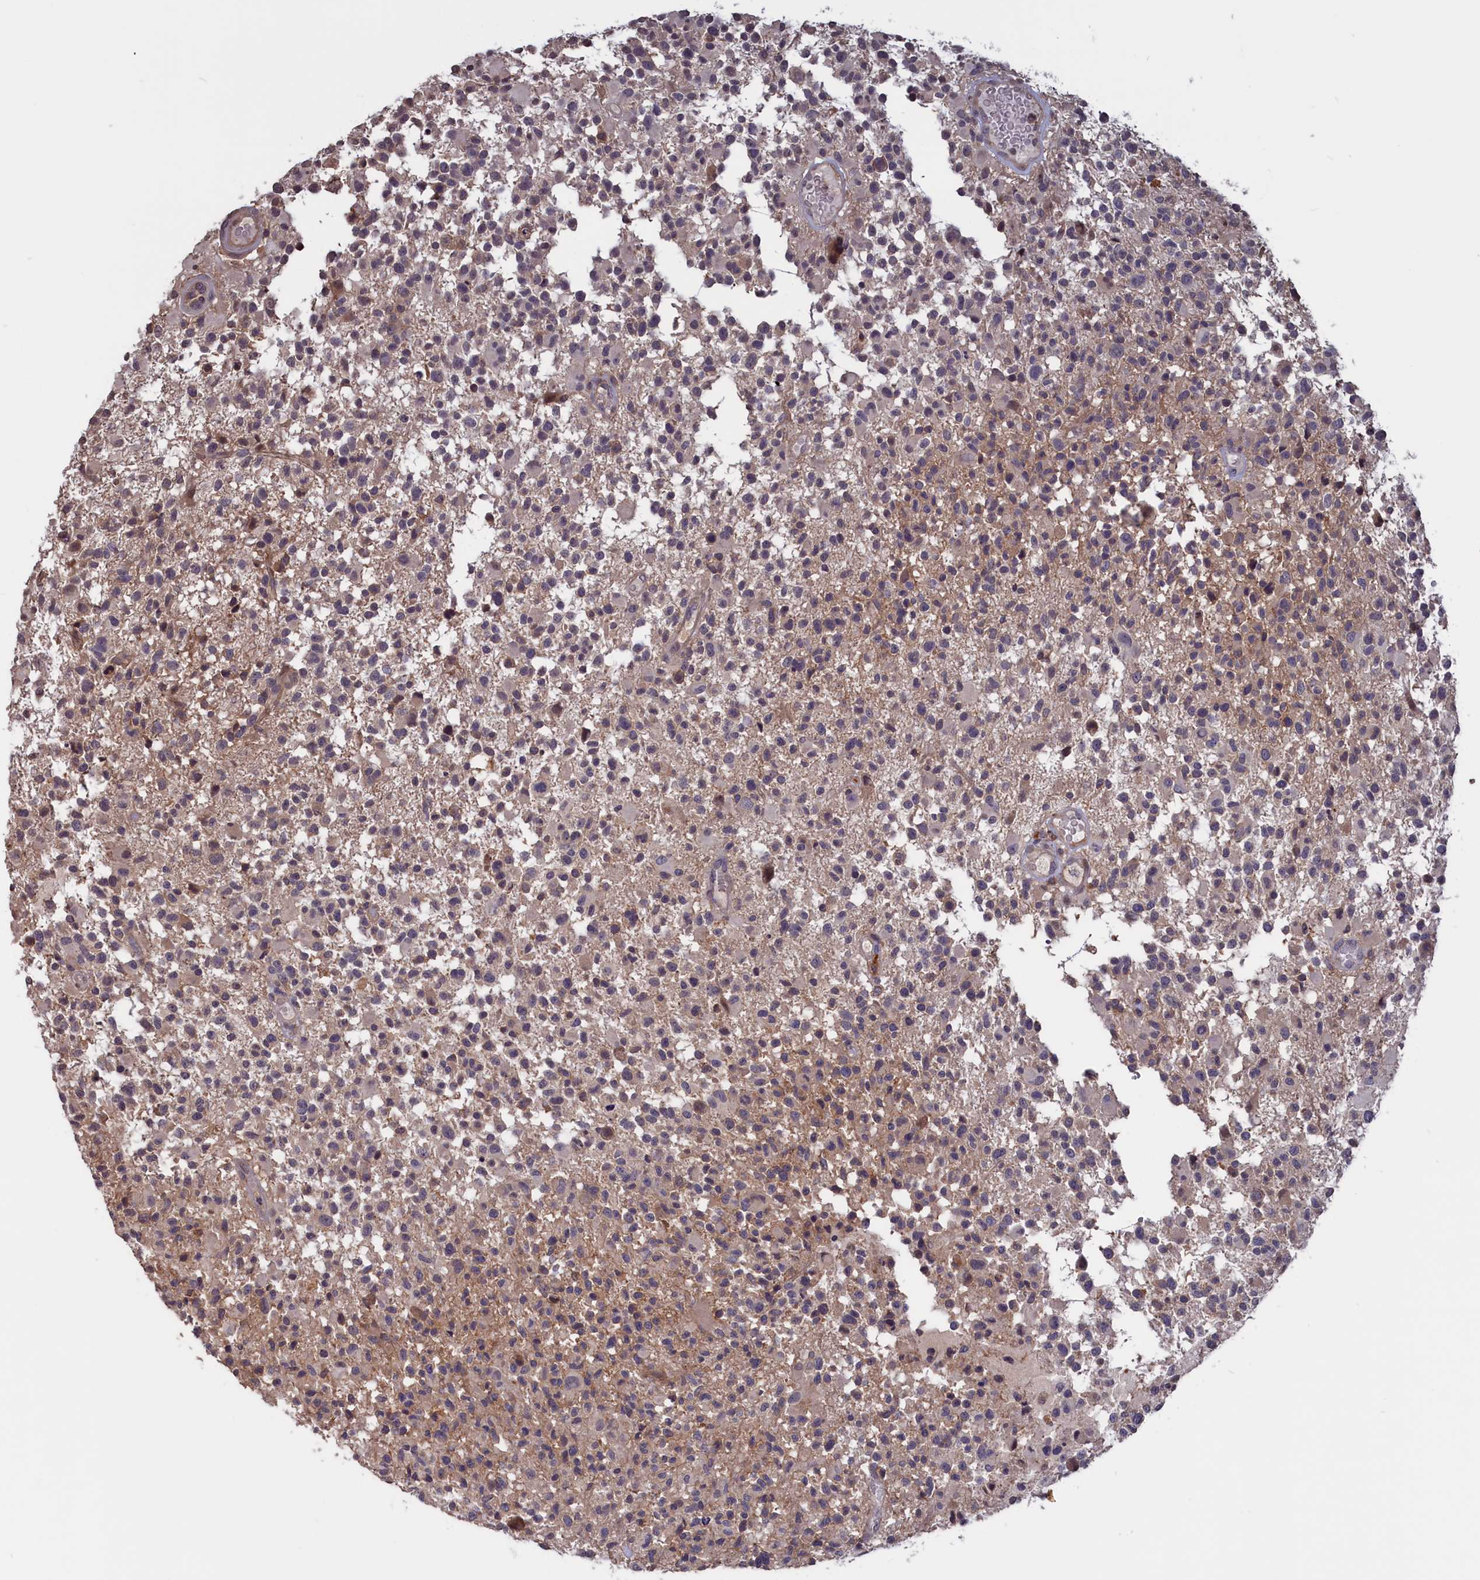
{"staining": {"intensity": "weak", "quantity": "<25%", "location": "cytoplasmic/membranous"}, "tissue": "glioma", "cell_type": "Tumor cells", "image_type": "cancer", "snomed": [{"axis": "morphology", "description": "Glioma, malignant, High grade"}, {"axis": "morphology", "description": "Glioblastoma, NOS"}, {"axis": "topography", "description": "Brain"}], "caption": "DAB immunohistochemical staining of glioma displays no significant expression in tumor cells.", "gene": "CACTIN", "patient": {"sex": "male", "age": 60}}